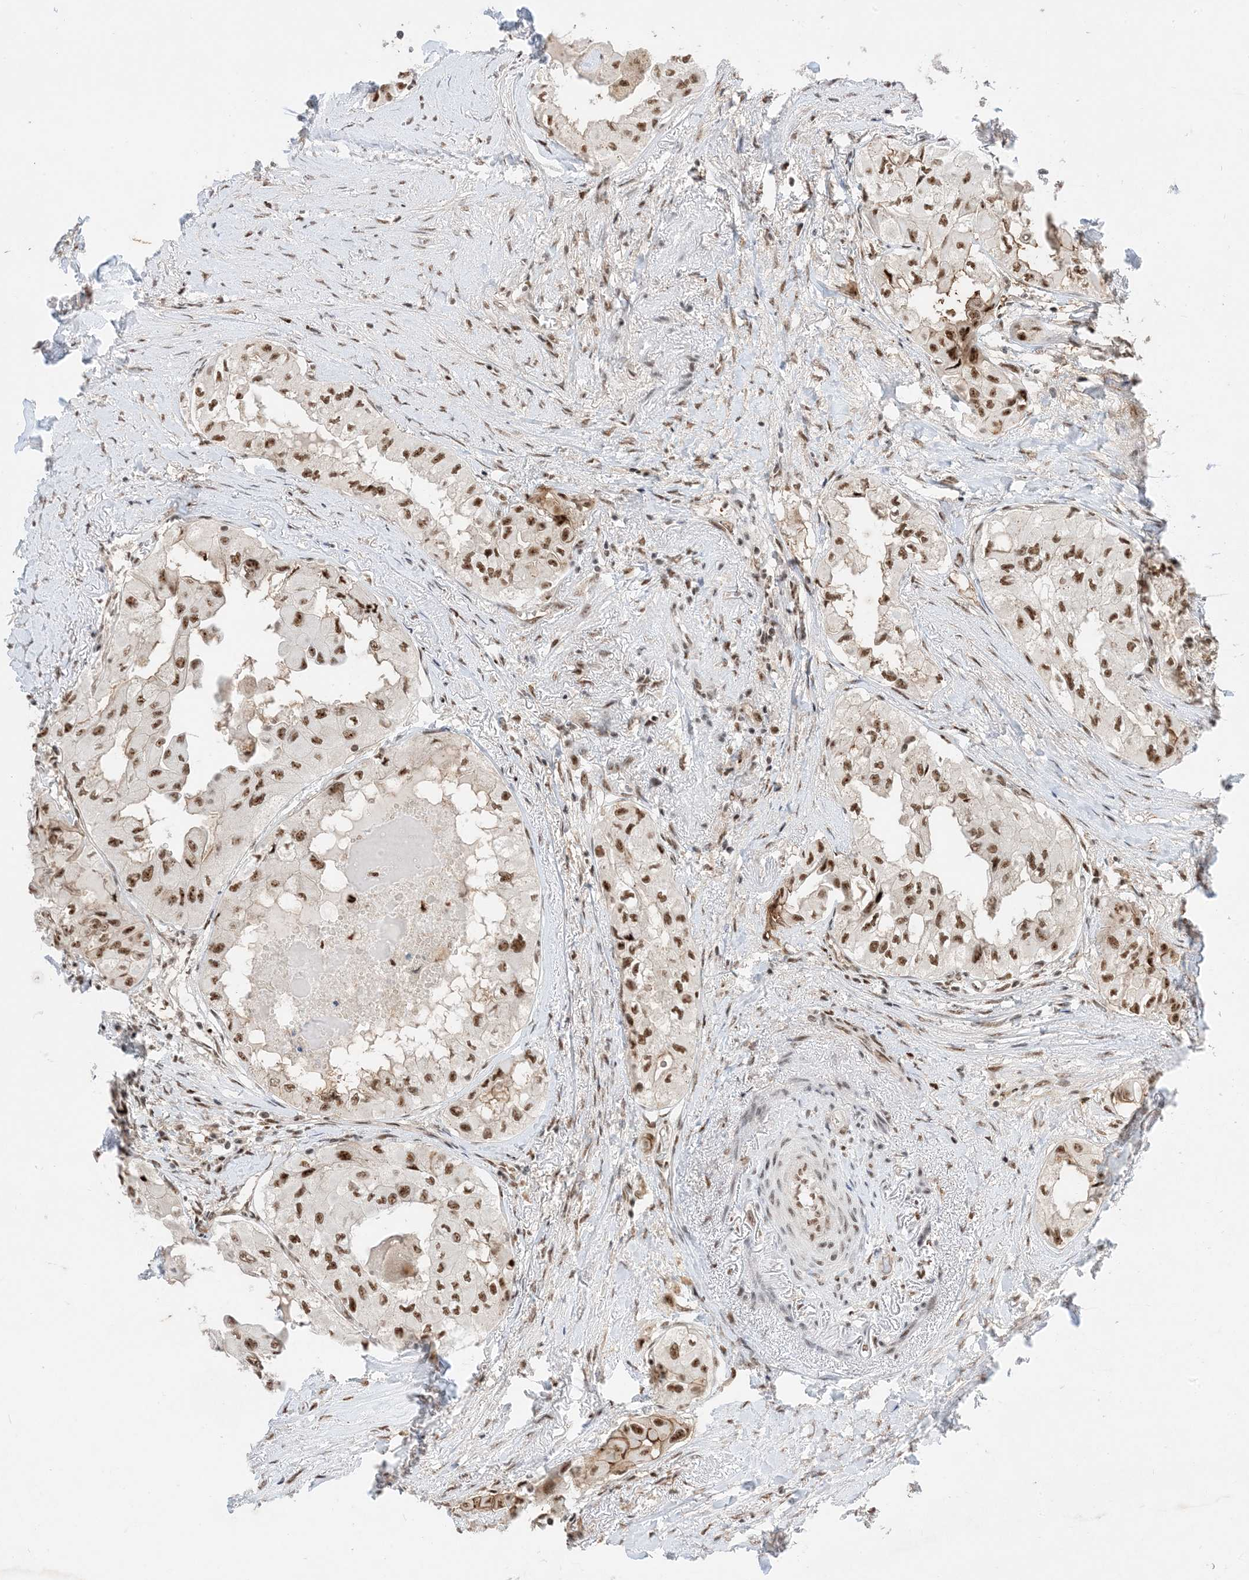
{"staining": {"intensity": "strong", "quantity": ">75%", "location": "cytoplasmic/membranous,nuclear"}, "tissue": "thyroid cancer", "cell_type": "Tumor cells", "image_type": "cancer", "snomed": [{"axis": "morphology", "description": "Papillary adenocarcinoma, NOS"}, {"axis": "topography", "description": "Thyroid gland"}], "caption": "IHC staining of thyroid cancer (papillary adenocarcinoma), which reveals high levels of strong cytoplasmic/membranous and nuclear expression in about >75% of tumor cells indicating strong cytoplasmic/membranous and nuclear protein positivity. The staining was performed using DAB (3,3'-diaminobenzidine) (brown) for protein detection and nuclei were counterstained in hematoxylin (blue).", "gene": "SF3A3", "patient": {"sex": "female", "age": 59}}